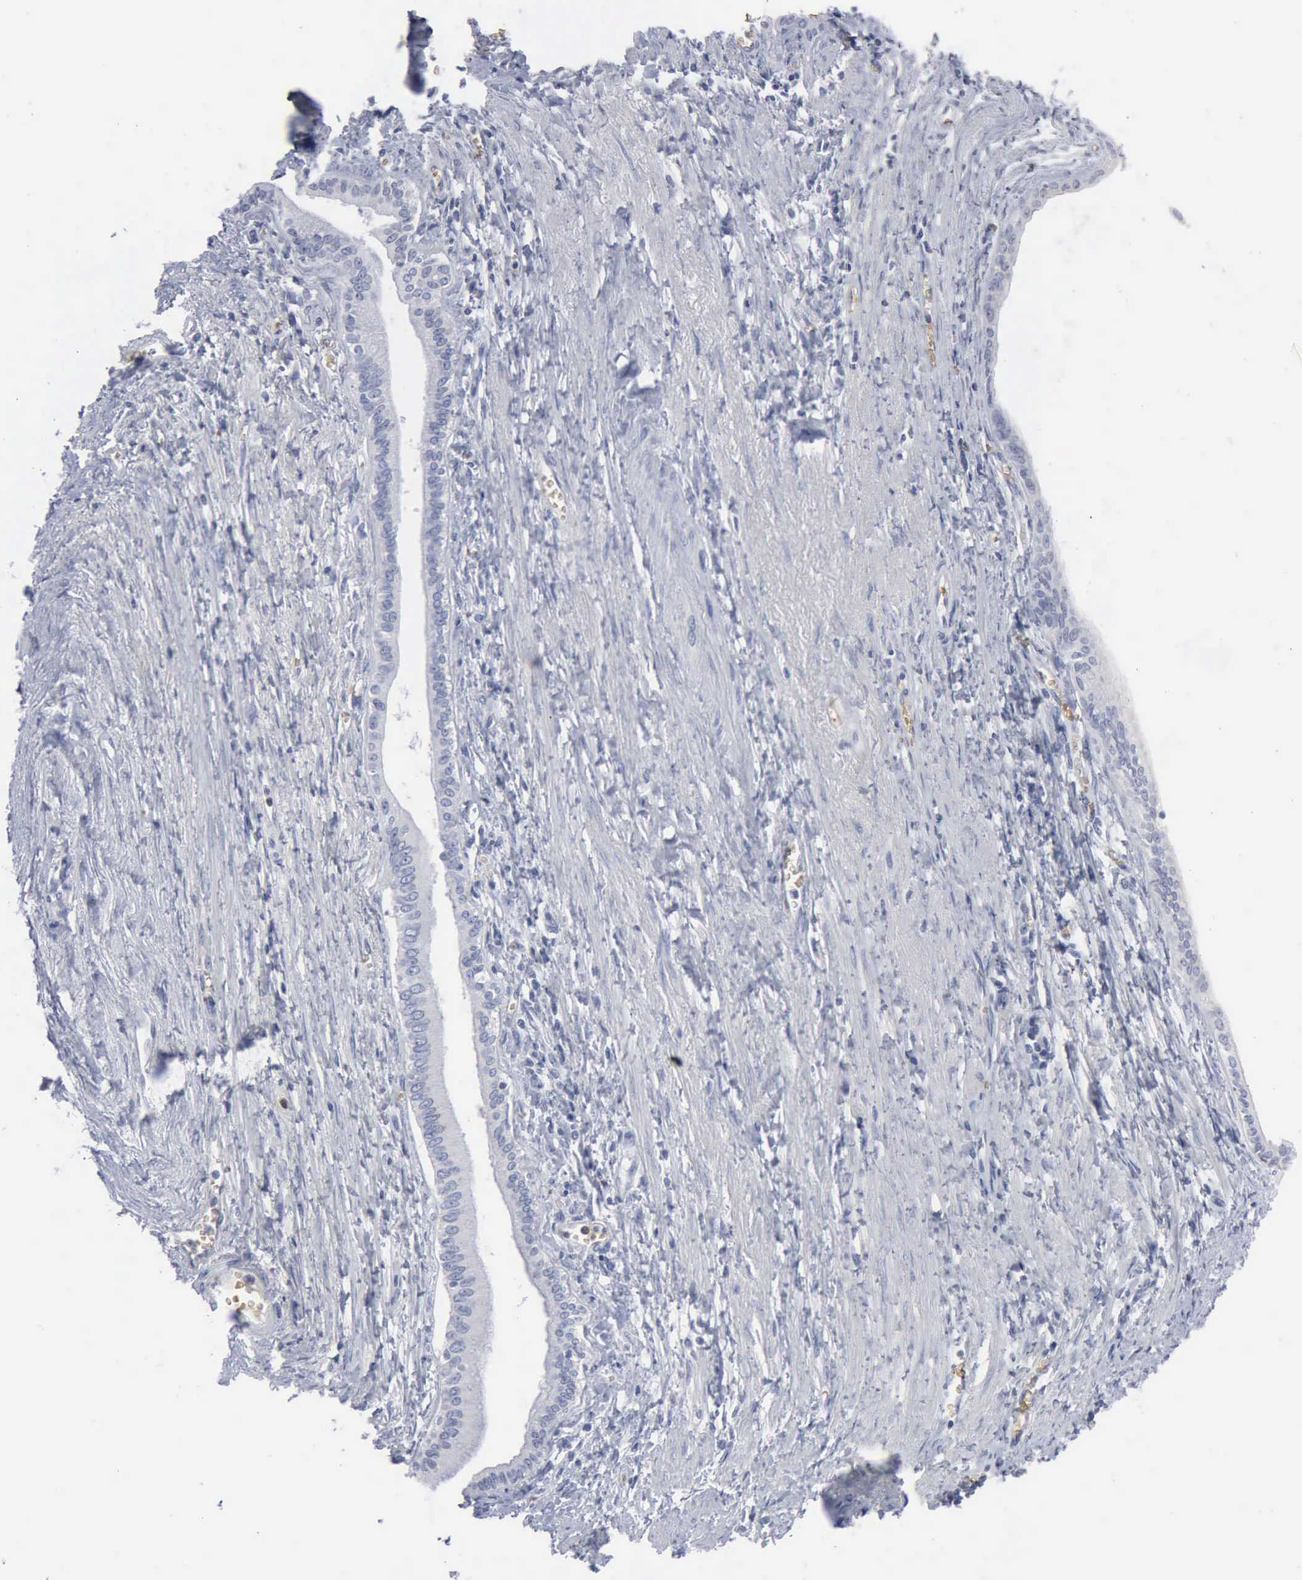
{"staining": {"intensity": "negative", "quantity": "none", "location": "none"}, "tissue": "liver cancer", "cell_type": "Tumor cells", "image_type": "cancer", "snomed": [{"axis": "morphology", "description": "Cholangiocarcinoma"}, {"axis": "topography", "description": "Liver"}], "caption": "Tumor cells show no significant expression in liver cancer (cholangiocarcinoma). The staining is performed using DAB (3,3'-diaminobenzidine) brown chromogen with nuclei counter-stained in using hematoxylin.", "gene": "TGFB1", "patient": {"sex": "female", "age": 79}}